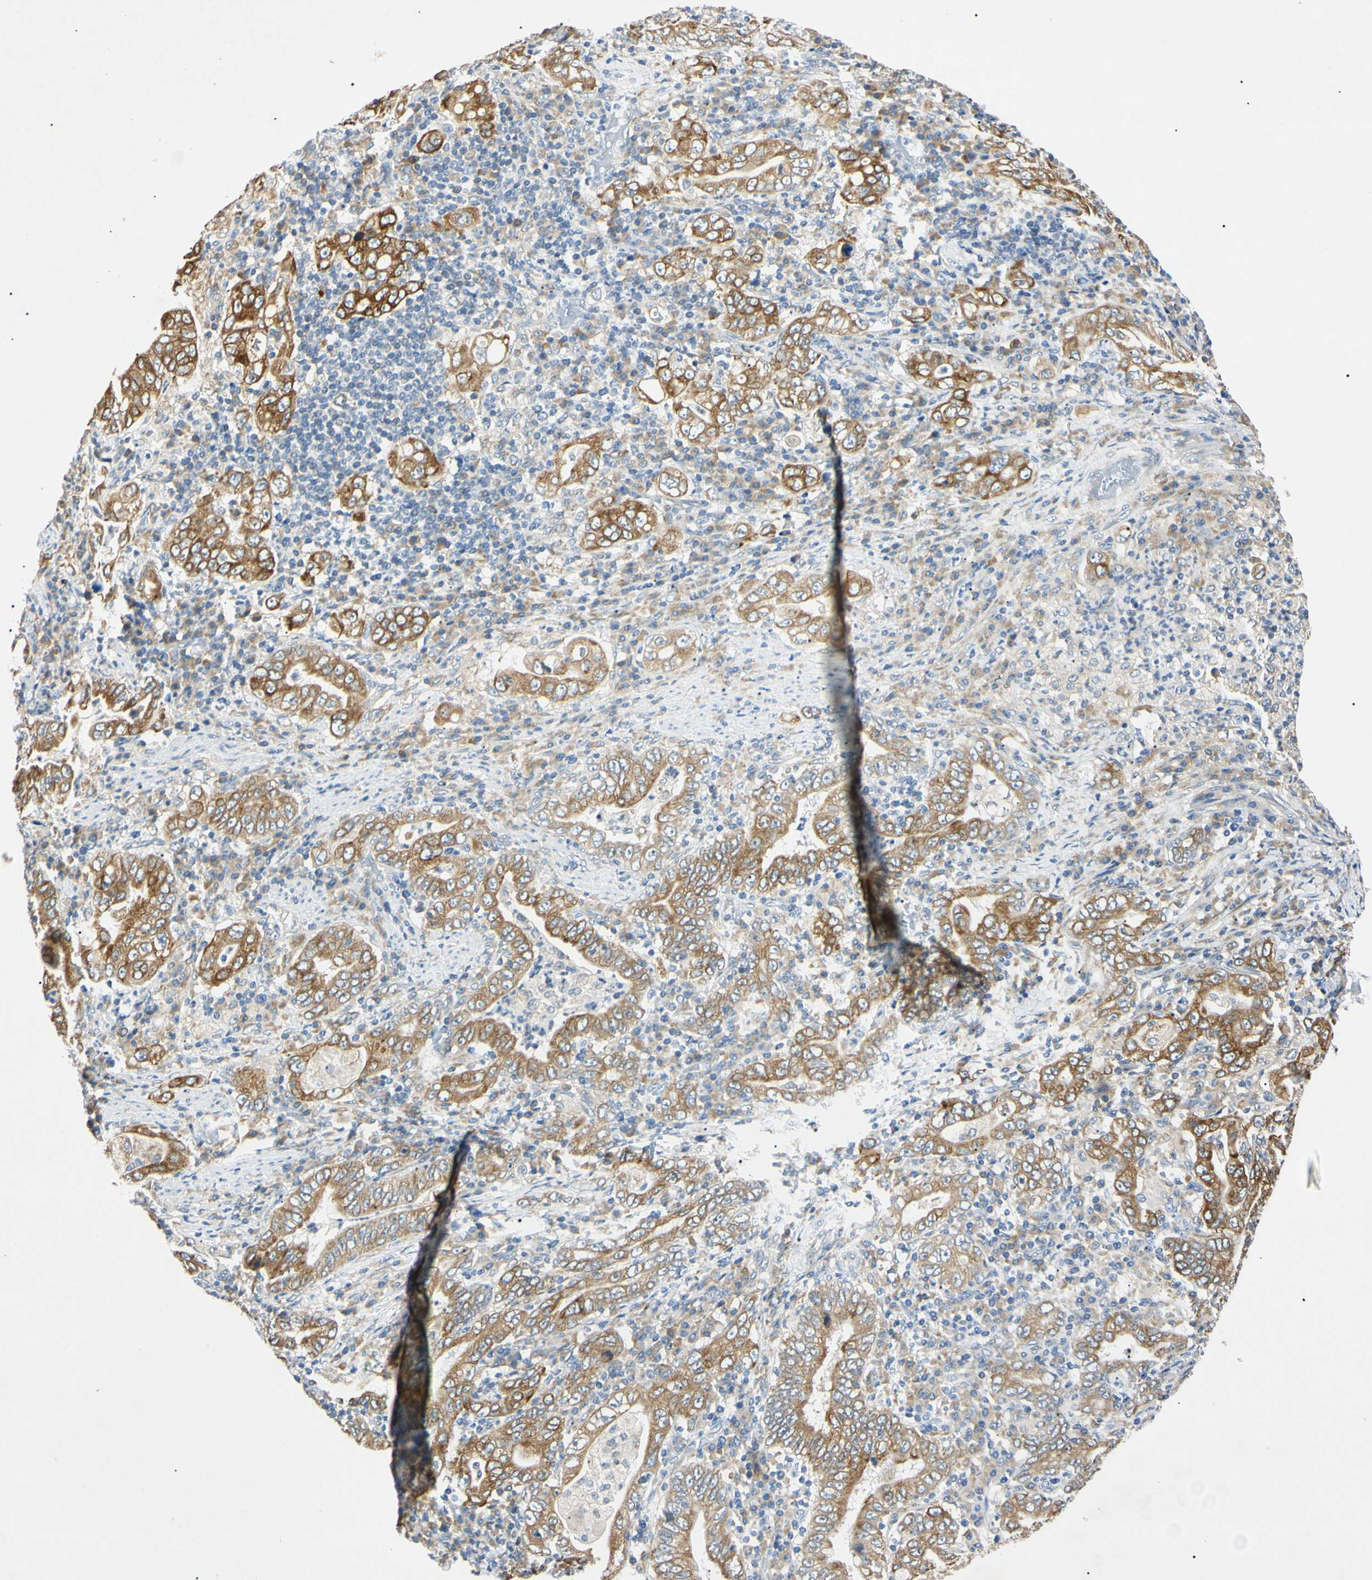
{"staining": {"intensity": "moderate", "quantity": ">75%", "location": "cytoplasmic/membranous"}, "tissue": "stomach cancer", "cell_type": "Tumor cells", "image_type": "cancer", "snomed": [{"axis": "morphology", "description": "Normal tissue, NOS"}, {"axis": "morphology", "description": "Adenocarcinoma, NOS"}, {"axis": "topography", "description": "Esophagus"}, {"axis": "topography", "description": "Stomach, upper"}, {"axis": "topography", "description": "Peripheral nerve tissue"}], "caption": "A brown stain shows moderate cytoplasmic/membranous expression of a protein in human stomach cancer tumor cells. Using DAB (brown) and hematoxylin (blue) stains, captured at high magnification using brightfield microscopy.", "gene": "DNAJB12", "patient": {"sex": "male", "age": 62}}